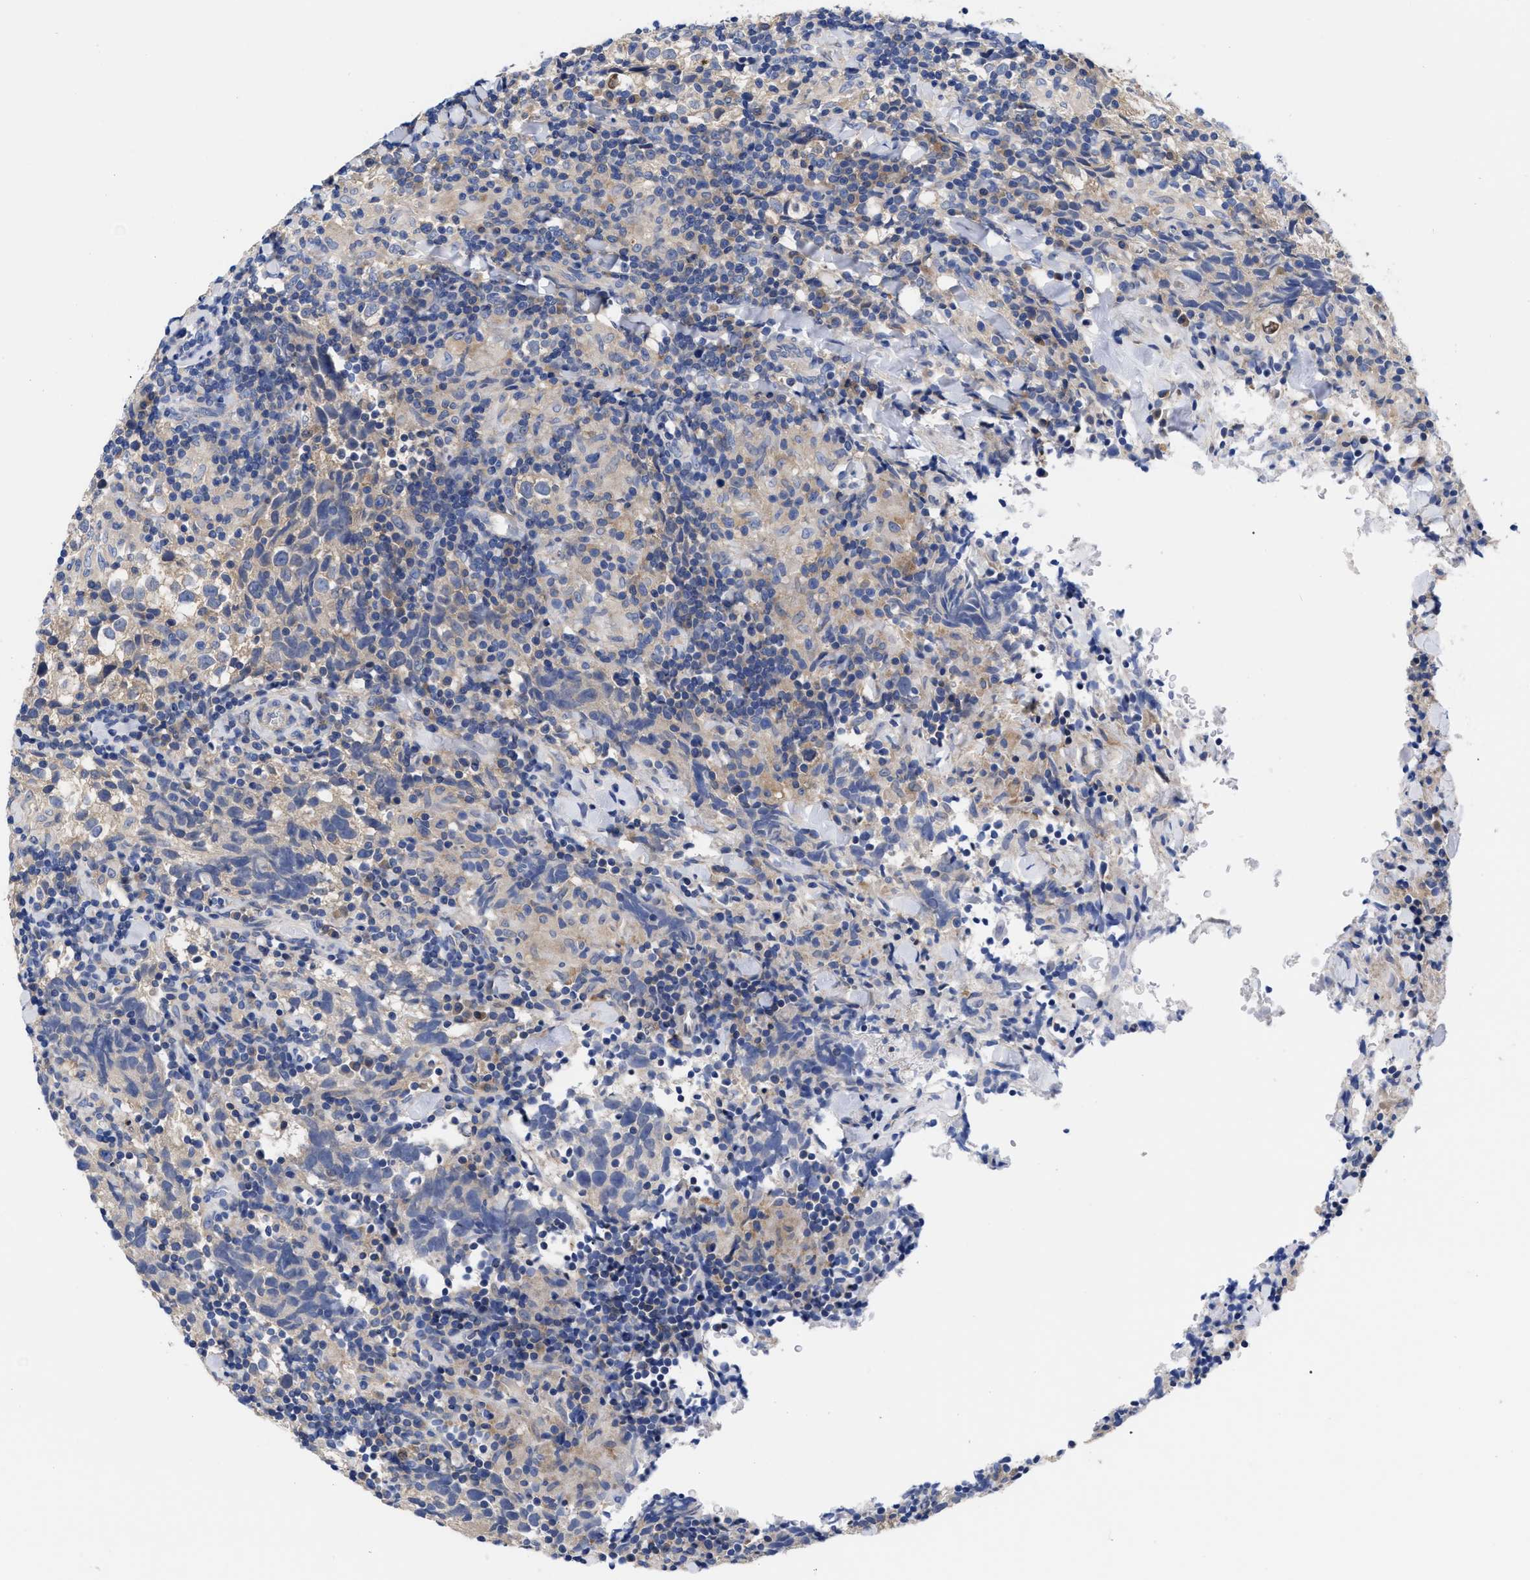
{"staining": {"intensity": "weak", "quantity": "<25%", "location": "cytoplasmic/membranous"}, "tissue": "testis cancer", "cell_type": "Tumor cells", "image_type": "cancer", "snomed": [{"axis": "morphology", "description": "Seminoma, NOS"}, {"axis": "morphology", "description": "Carcinoma, Embryonal, NOS"}, {"axis": "topography", "description": "Testis"}], "caption": "A micrograph of testis cancer (seminoma) stained for a protein exhibits no brown staining in tumor cells. Brightfield microscopy of immunohistochemistry (IHC) stained with DAB (brown) and hematoxylin (blue), captured at high magnification.", "gene": "RBKS", "patient": {"sex": "male", "age": 36}}